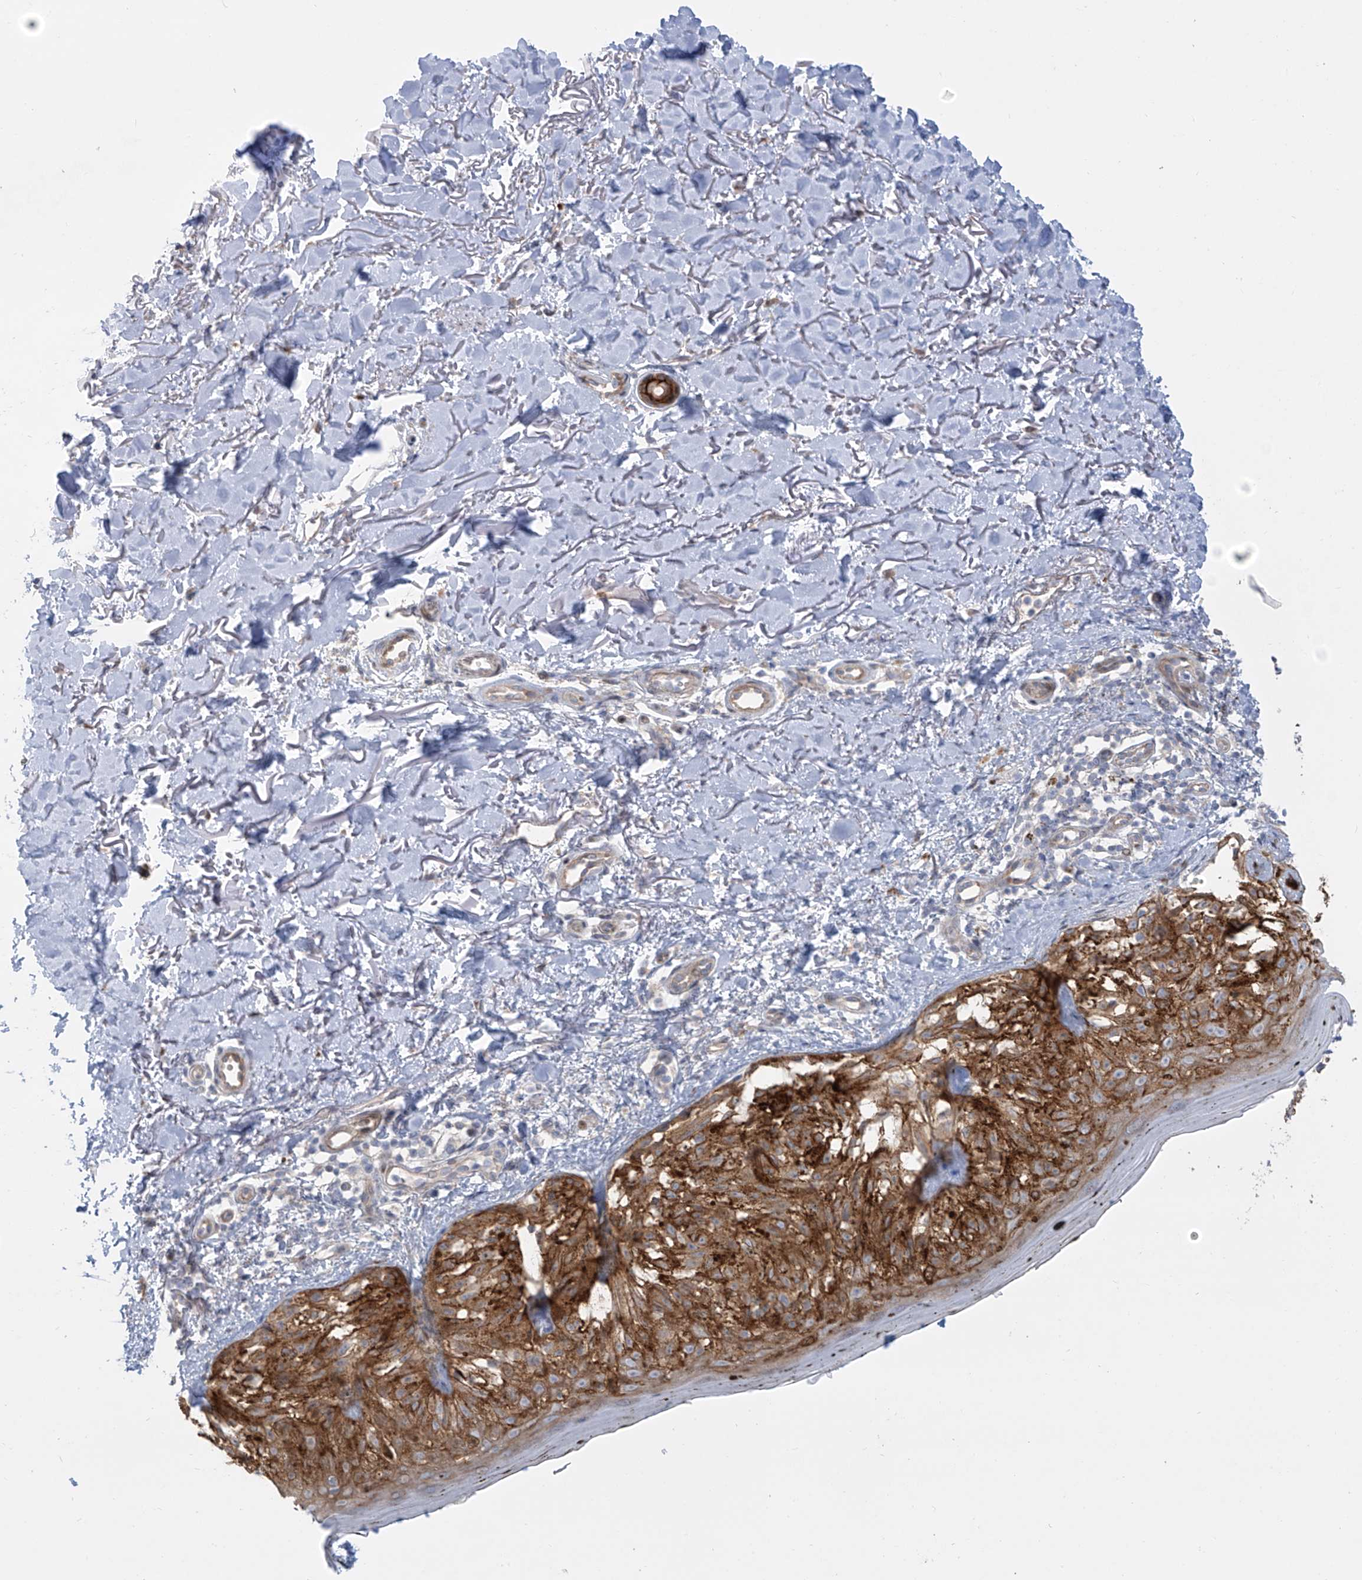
{"staining": {"intensity": "moderate", "quantity": ">75%", "location": "cytoplasmic/membranous"}, "tissue": "melanoma", "cell_type": "Tumor cells", "image_type": "cancer", "snomed": [{"axis": "morphology", "description": "Malignant melanoma, NOS"}, {"axis": "topography", "description": "Skin"}], "caption": "Protein staining of melanoma tissue displays moderate cytoplasmic/membranous staining in approximately >75% of tumor cells.", "gene": "LRRC1", "patient": {"sex": "female", "age": 50}}